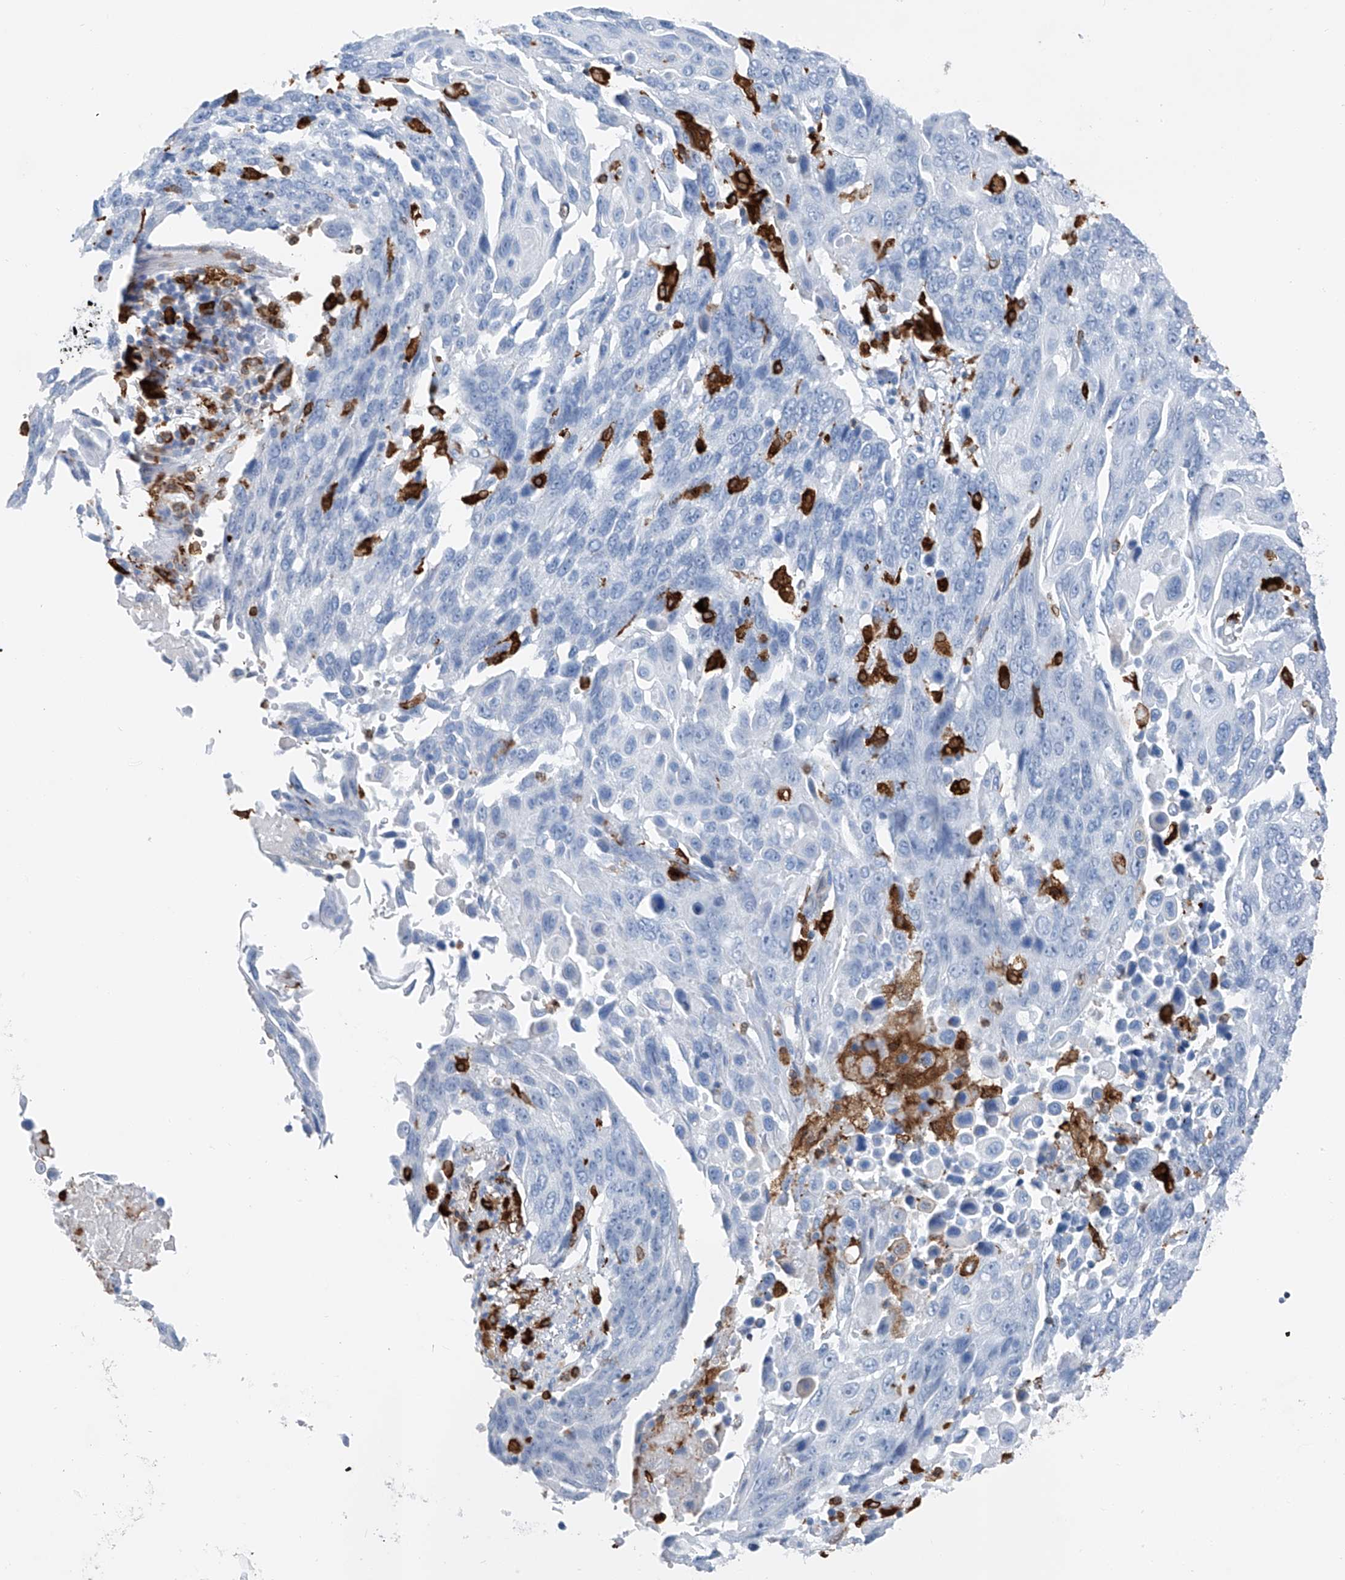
{"staining": {"intensity": "negative", "quantity": "none", "location": "none"}, "tissue": "lung cancer", "cell_type": "Tumor cells", "image_type": "cancer", "snomed": [{"axis": "morphology", "description": "Squamous cell carcinoma, NOS"}, {"axis": "topography", "description": "Lung"}], "caption": "Immunohistochemistry of human lung cancer (squamous cell carcinoma) displays no positivity in tumor cells. Brightfield microscopy of immunohistochemistry stained with DAB (3,3'-diaminobenzidine) (brown) and hematoxylin (blue), captured at high magnification.", "gene": "TBXAS1", "patient": {"sex": "male", "age": 66}}